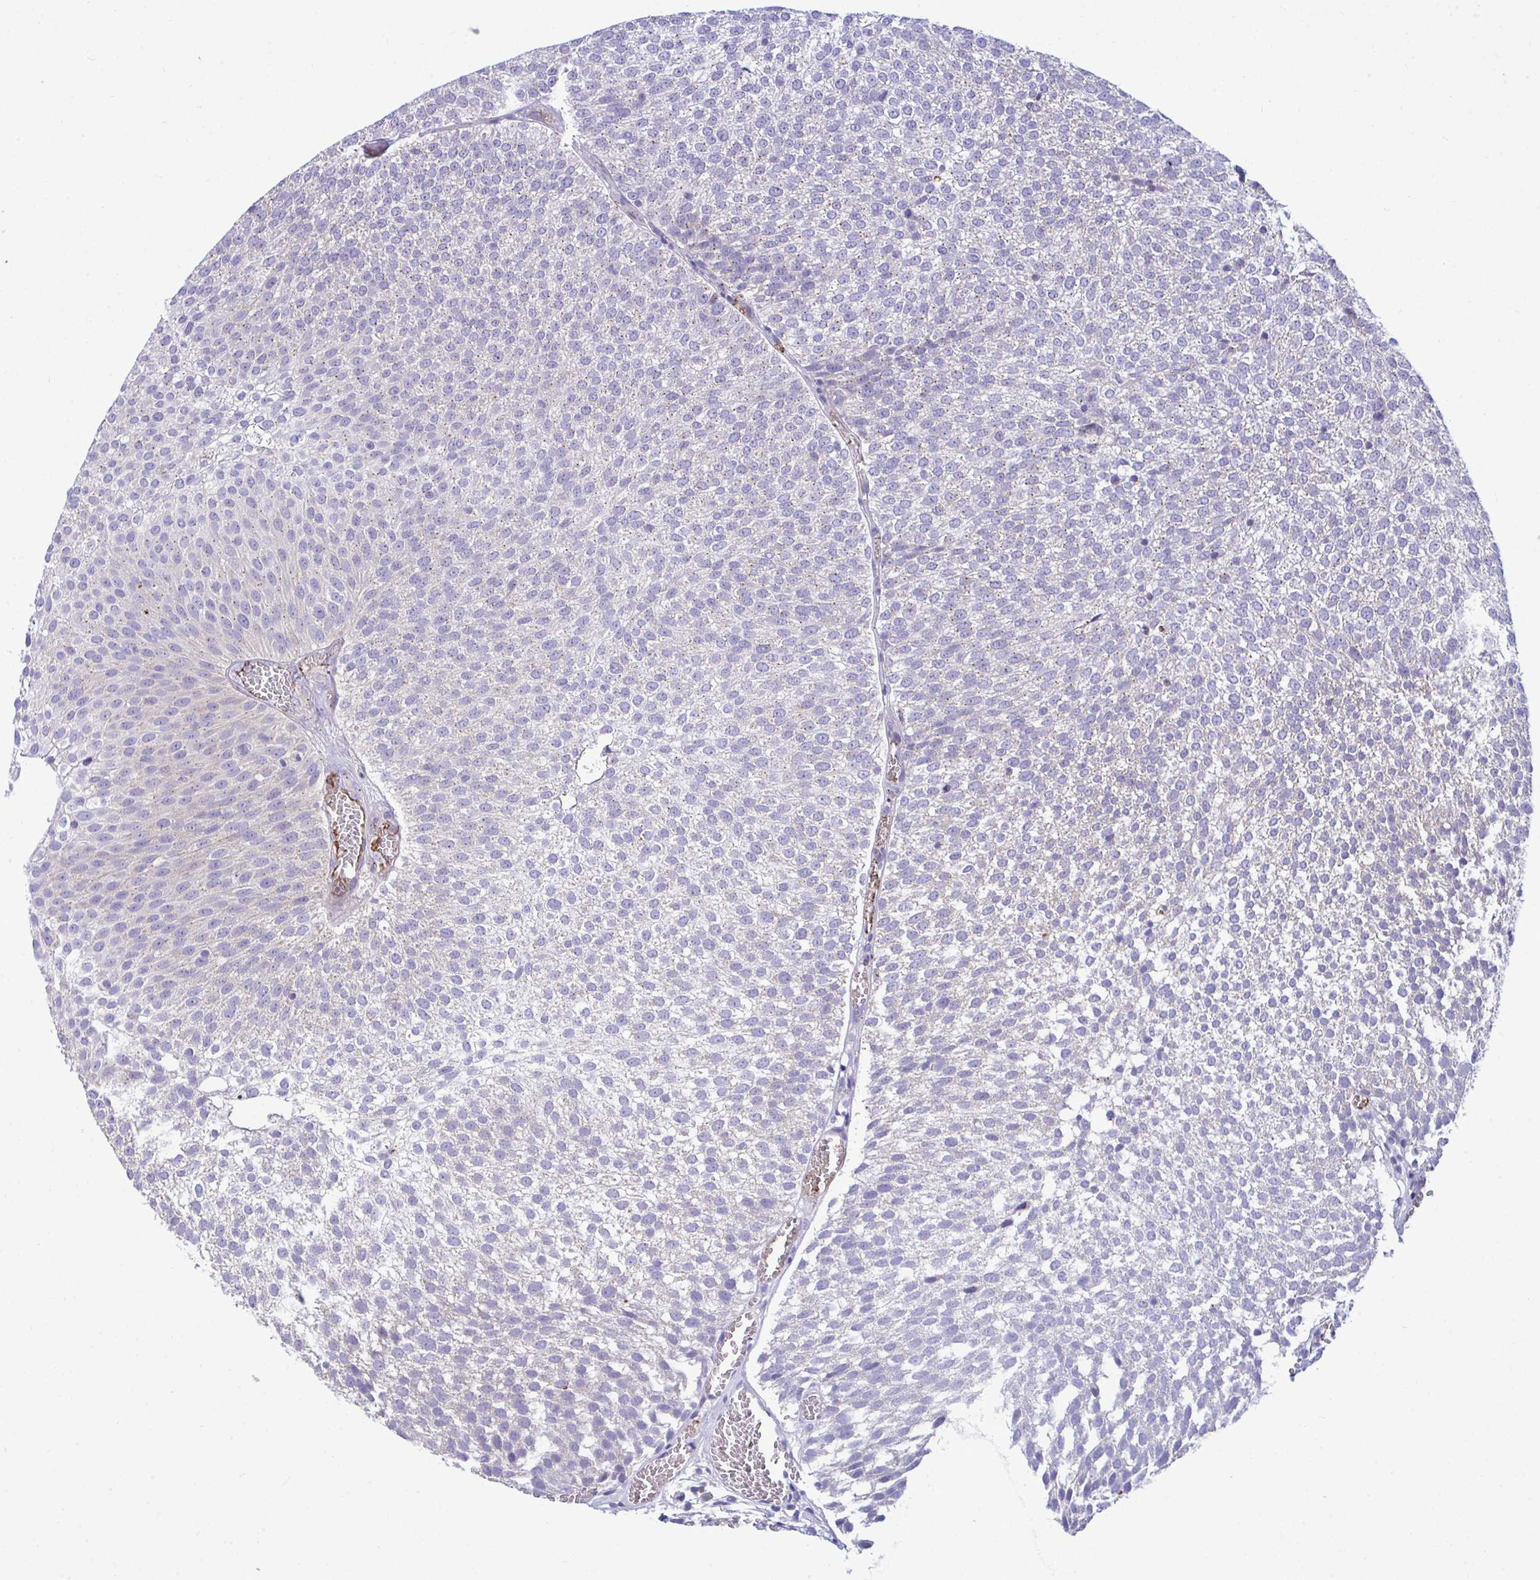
{"staining": {"intensity": "negative", "quantity": "none", "location": "none"}, "tissue": "urothelial cancer", "cell_type": "Tumor cells", "image_type": "cancer", "snomed": [{"axis": "morphology", "description": "Urothelial carcinoma, Low grade"}, {"axis": "topography", "description": "Urinary bladder"}], "caption": "High power microscopy histopathology image of an immunohistochemistry micrograph of urothelial carcinoma (low-grade), revealing no significant expression in tumor cells.", "gene": "MRPS16", "patient": {"sex": "female", "age": 79}}